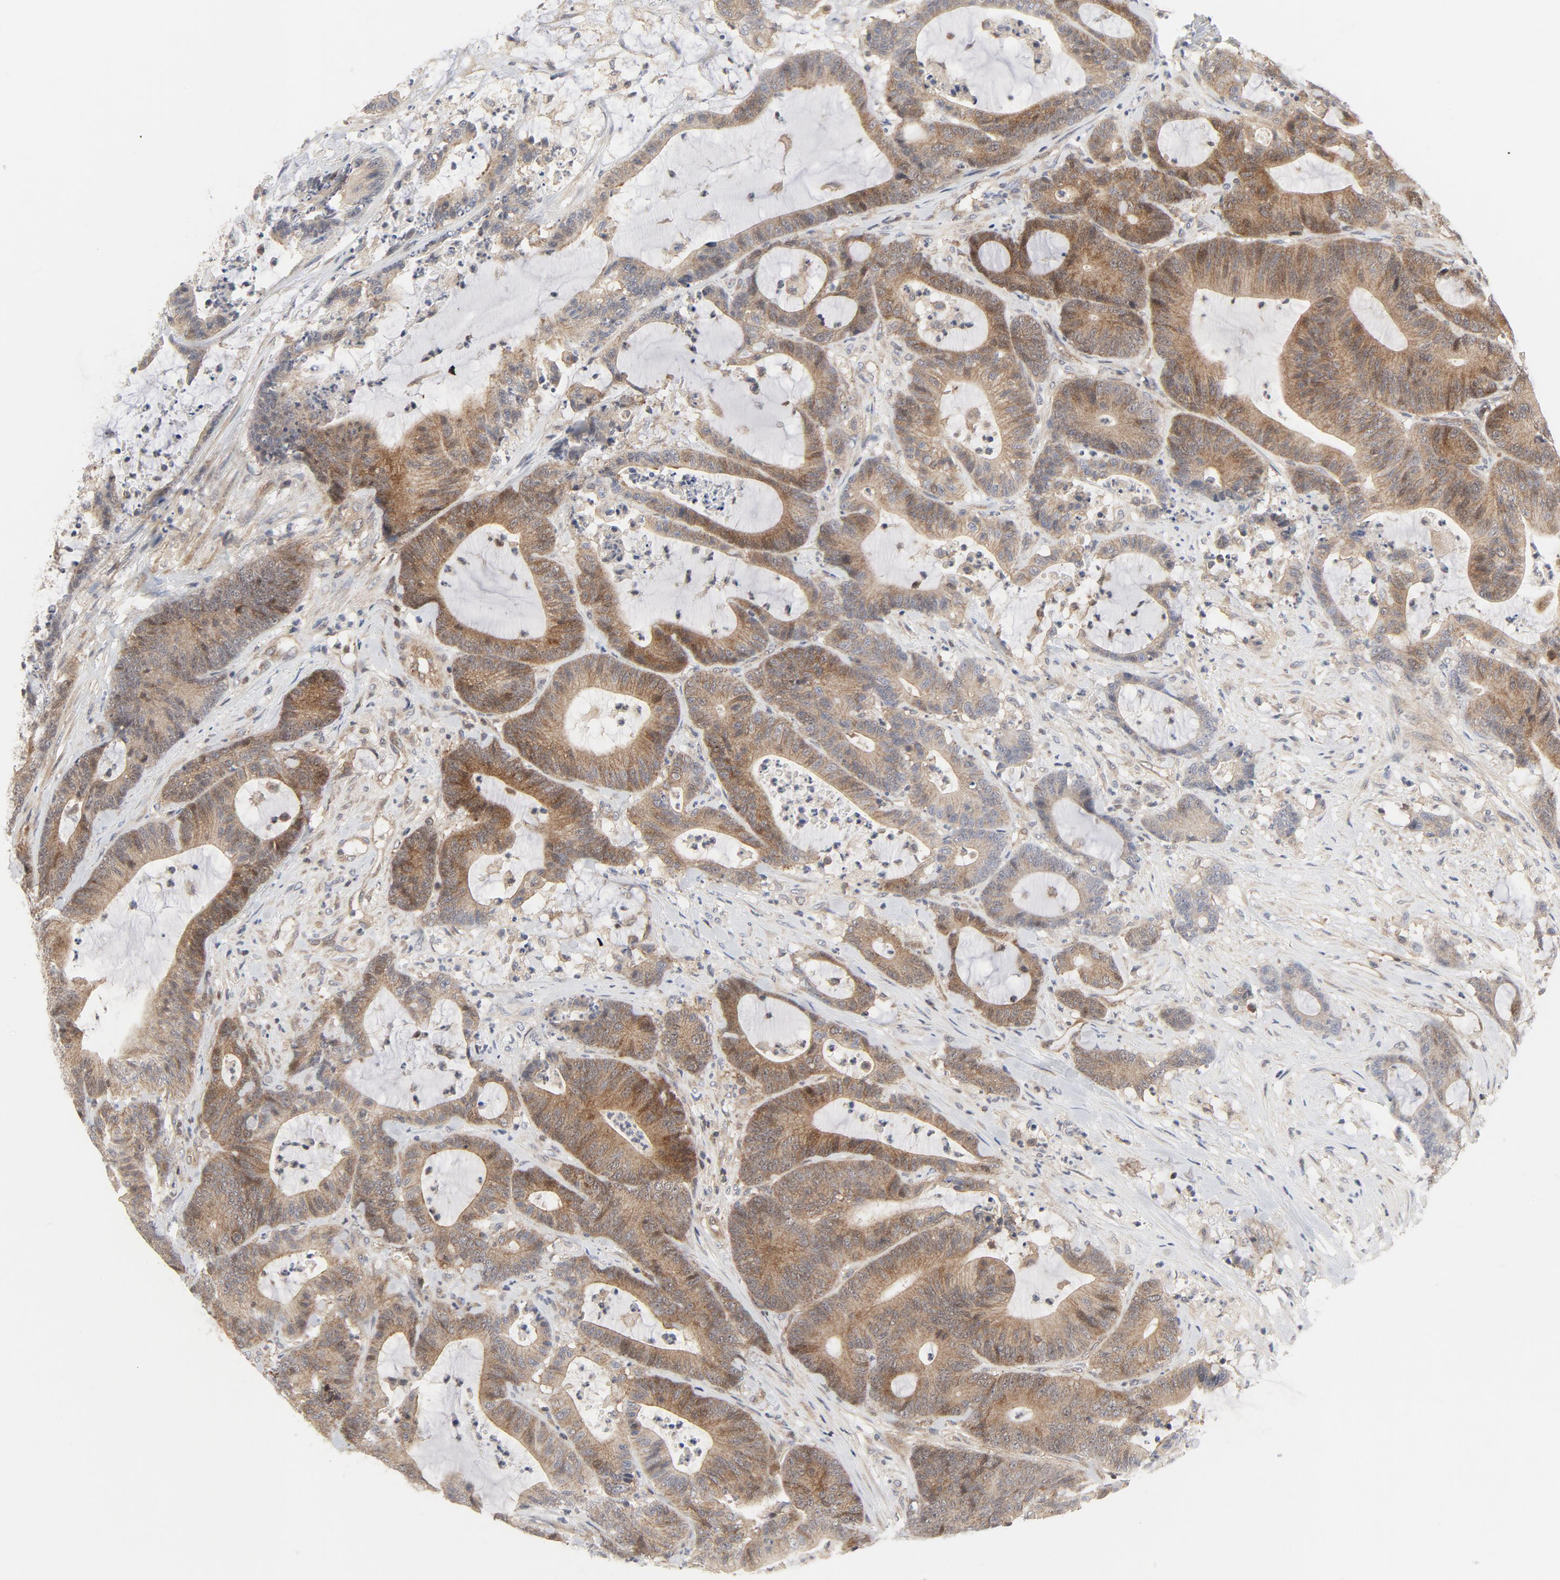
{"staining": {"intensity": "moderate", "quantity": ">75%", "location": "cytoplasmic/membranous"}, "tissue": "colorectal cancer", "cell_type": "Tumor cells", "image_type": "cancer", "snomed": [{"axis": "morphology", "description": "Adenocarcinoma, NOS"}, {"axis": "topography", "description": "Colon"}], "caption": "Immunohistochemical staining of colorectal cancer (adenocarcinoma) shows moderate cytoplasmic/membranous protein staining in about >75% of tumor cells.", "gene": "MAP2K7", "patient": {"sex": "female", "age": 84}}